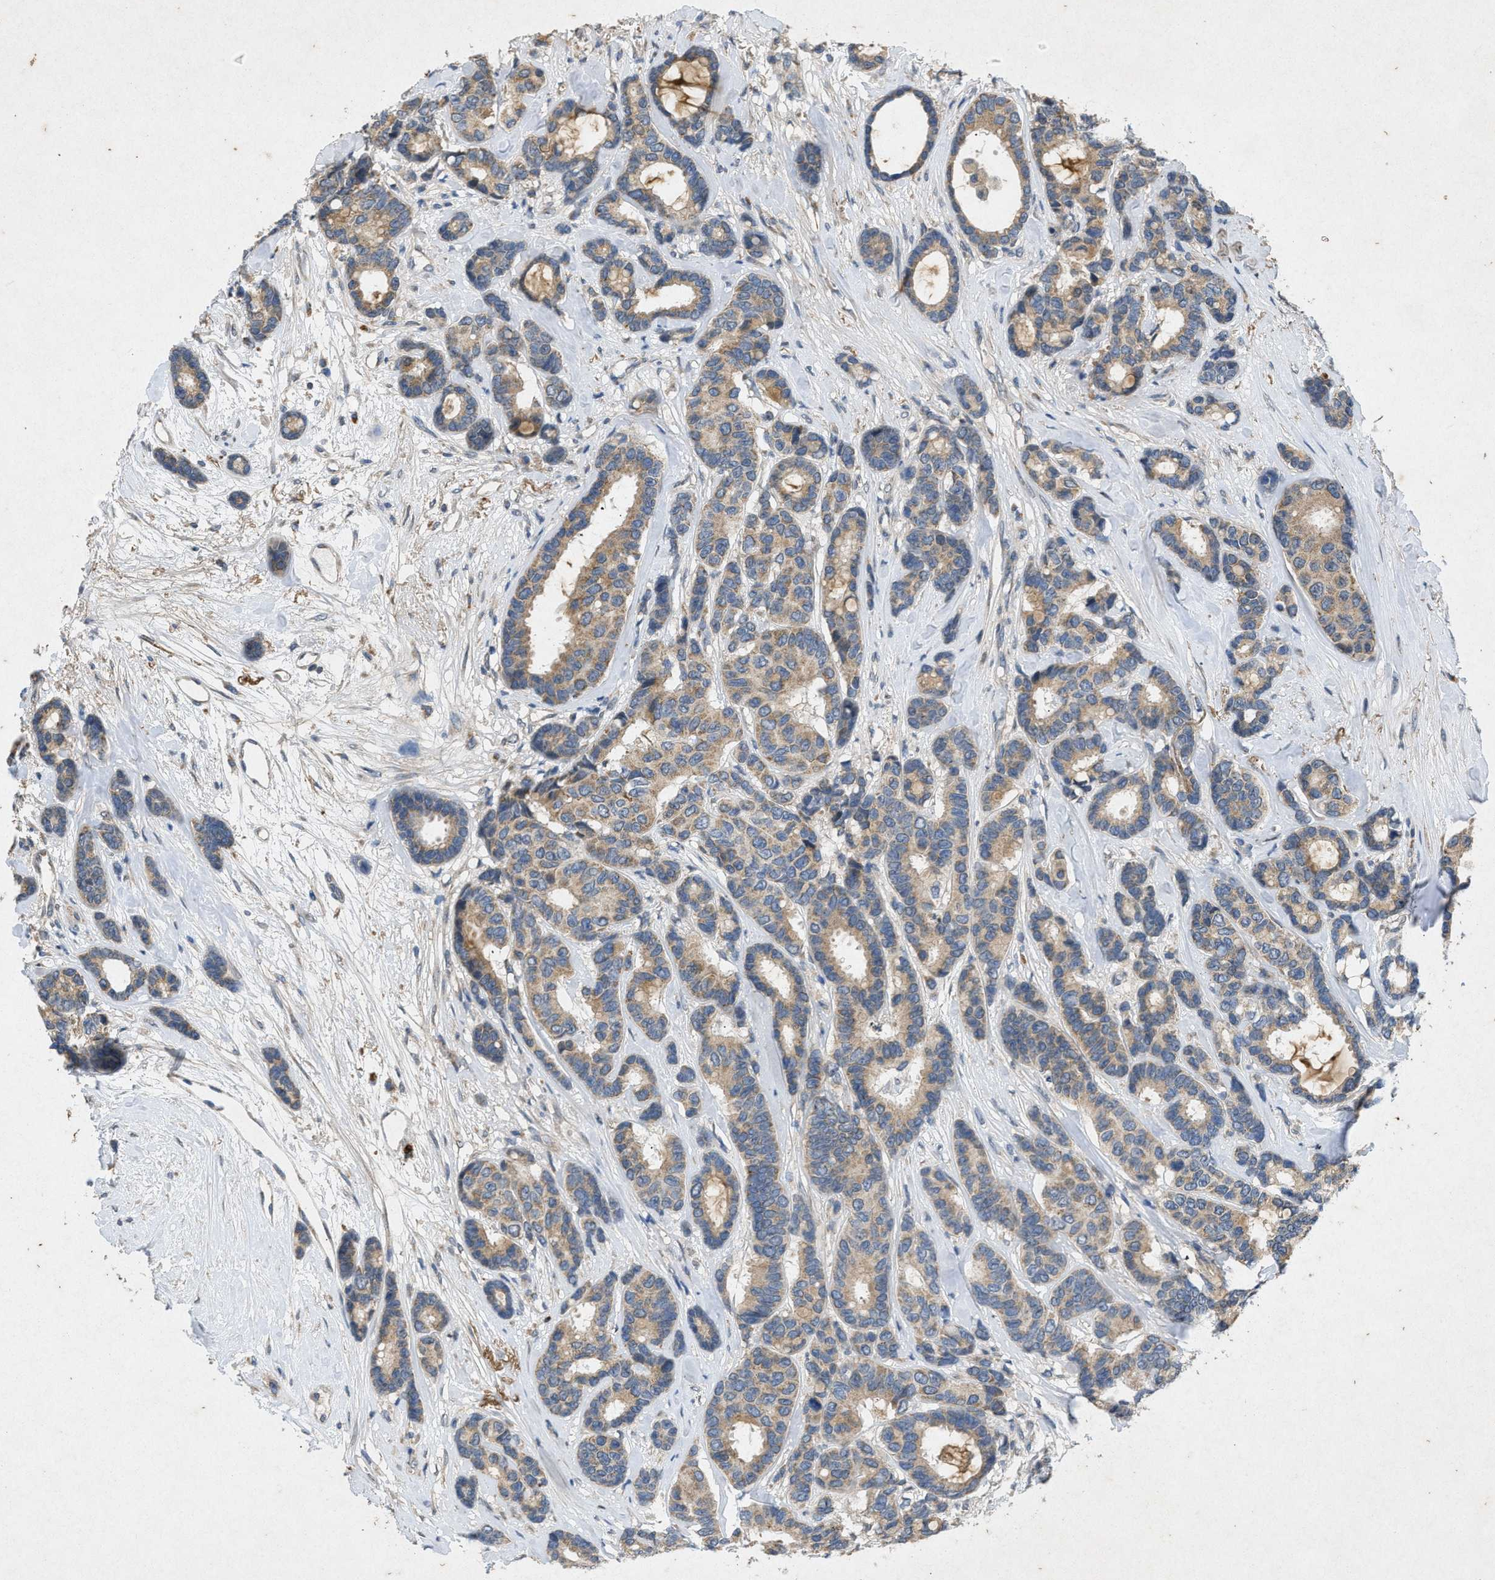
{"staining": {"intensity": "moderate", "quantity": ">75%", "location": "cytoplasmic/membranous"}, "tissue": "breast cancer", "cell_type": "Tumor cells", "image_type": "cancer", "snomed": [{"axis": "morphology", "description": "Duct carcinoma"}, {"axis": "topography", "description": "Breast"}], "caption": "There is medium levels of moderate cytoplasmic/membranous positivity in tumor cells of breast cancer, as demonstrated by immunohistochemical staining (brown color).", "gene": "PRKG2", "patient": {"sex": "female", "age": 87}}